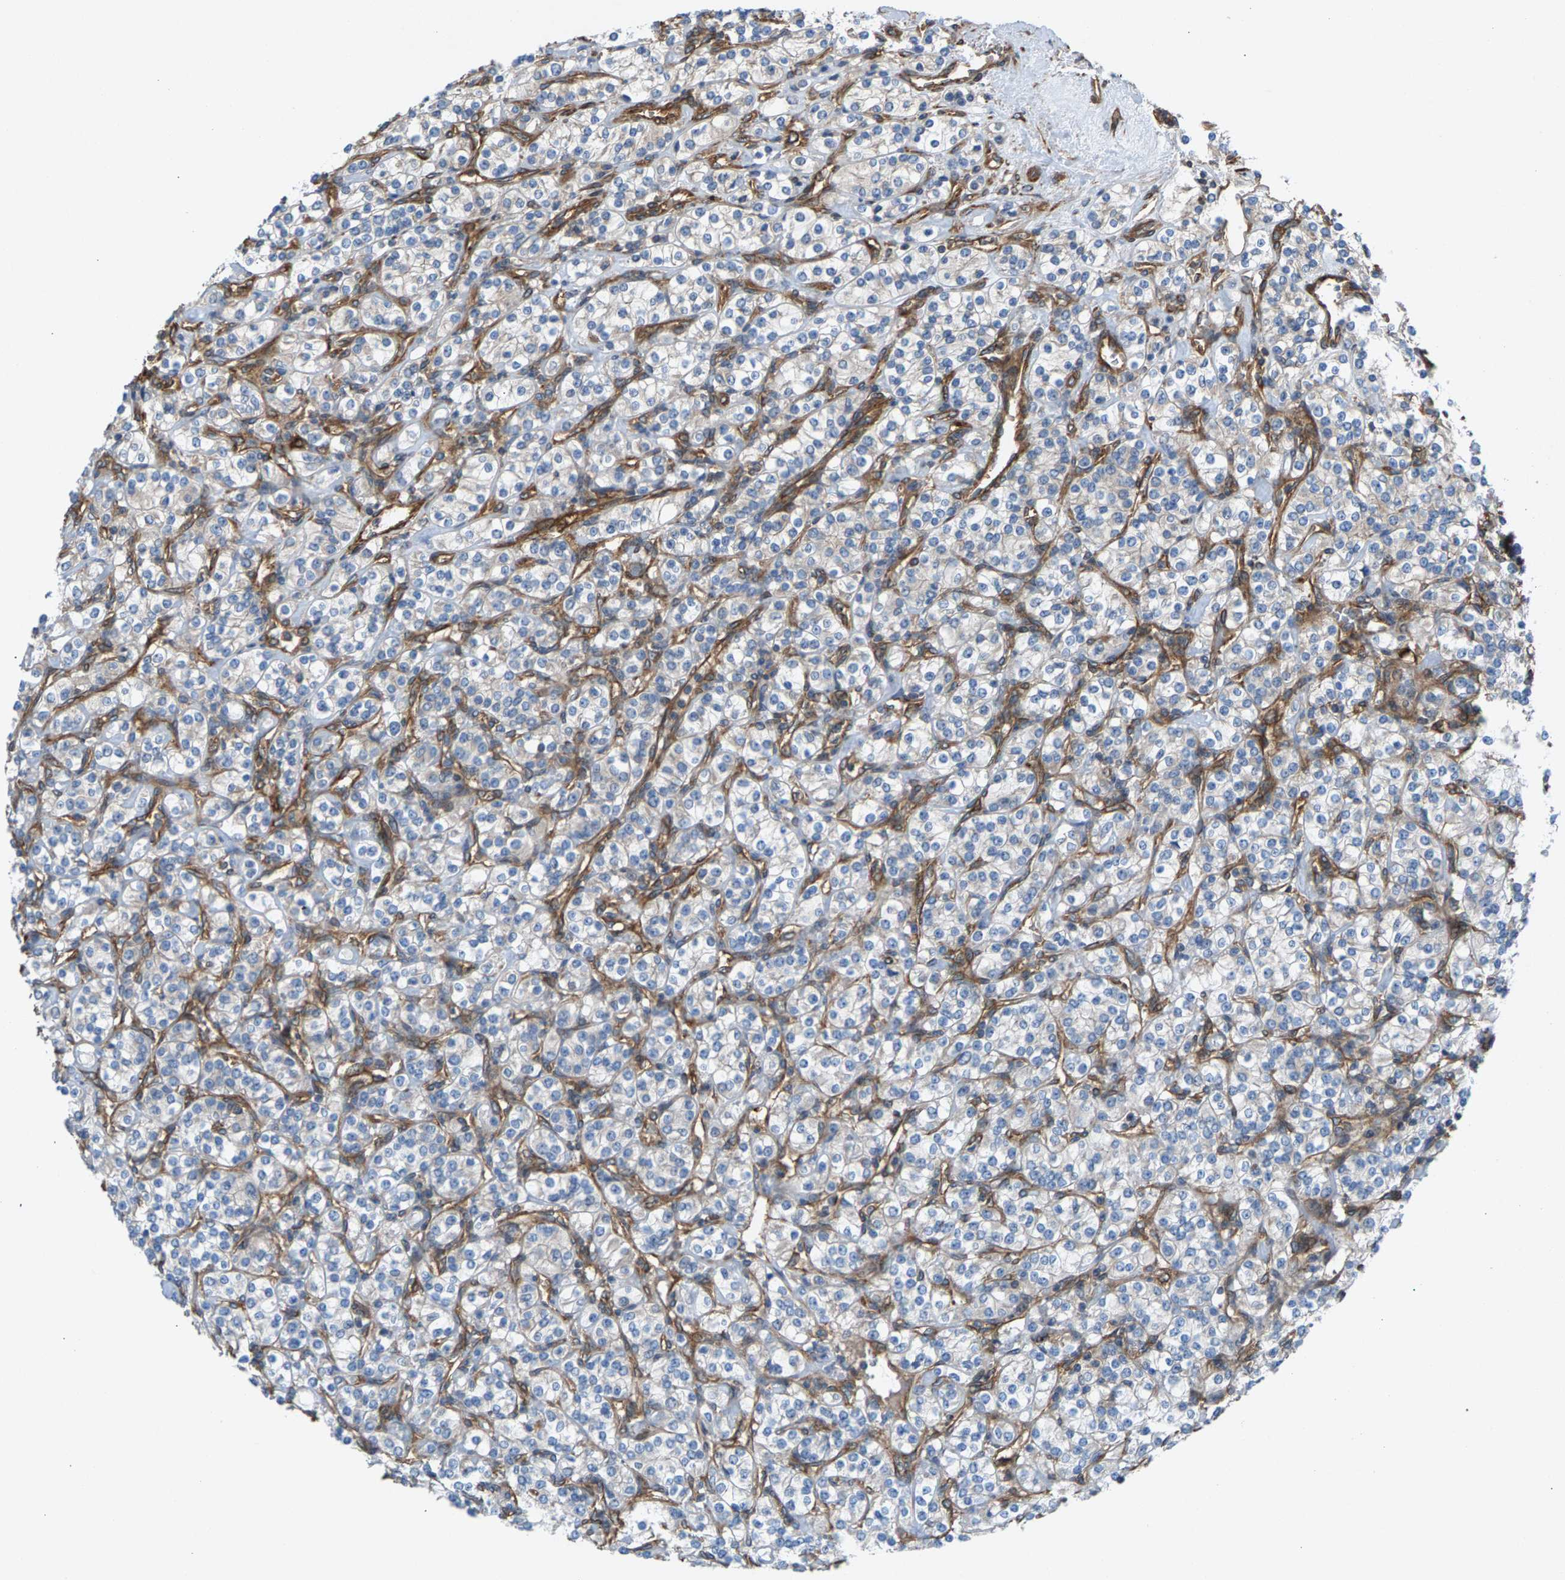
{"staining": {"intensity": "negative", "quantity": "none", "location": "none"}, "tissue": "renal cancer", "cell_type": "Tumor cells", "image_type": "cancer", "snomed": [{"axis": "morphology", "description": "Adenocarcinoma, NOS"}, {"axis": "topography", "description": "Kidney"}], "caption": "This photomicrograph is of renal adenocarcinoma stained with immunohistochemistry to label a protein in brown with the nuclei are counter-stained blue. There is no staining in tumor cells. Brightfield microscopy of immunohistochemistry (IHC) stained with DAB (3,3'-diaminobenzidine) (brown) and hematoxylin (blue), captured at high magnification.", "gene": "PDCL", "patient": {"sex": "male", "age": 77}}